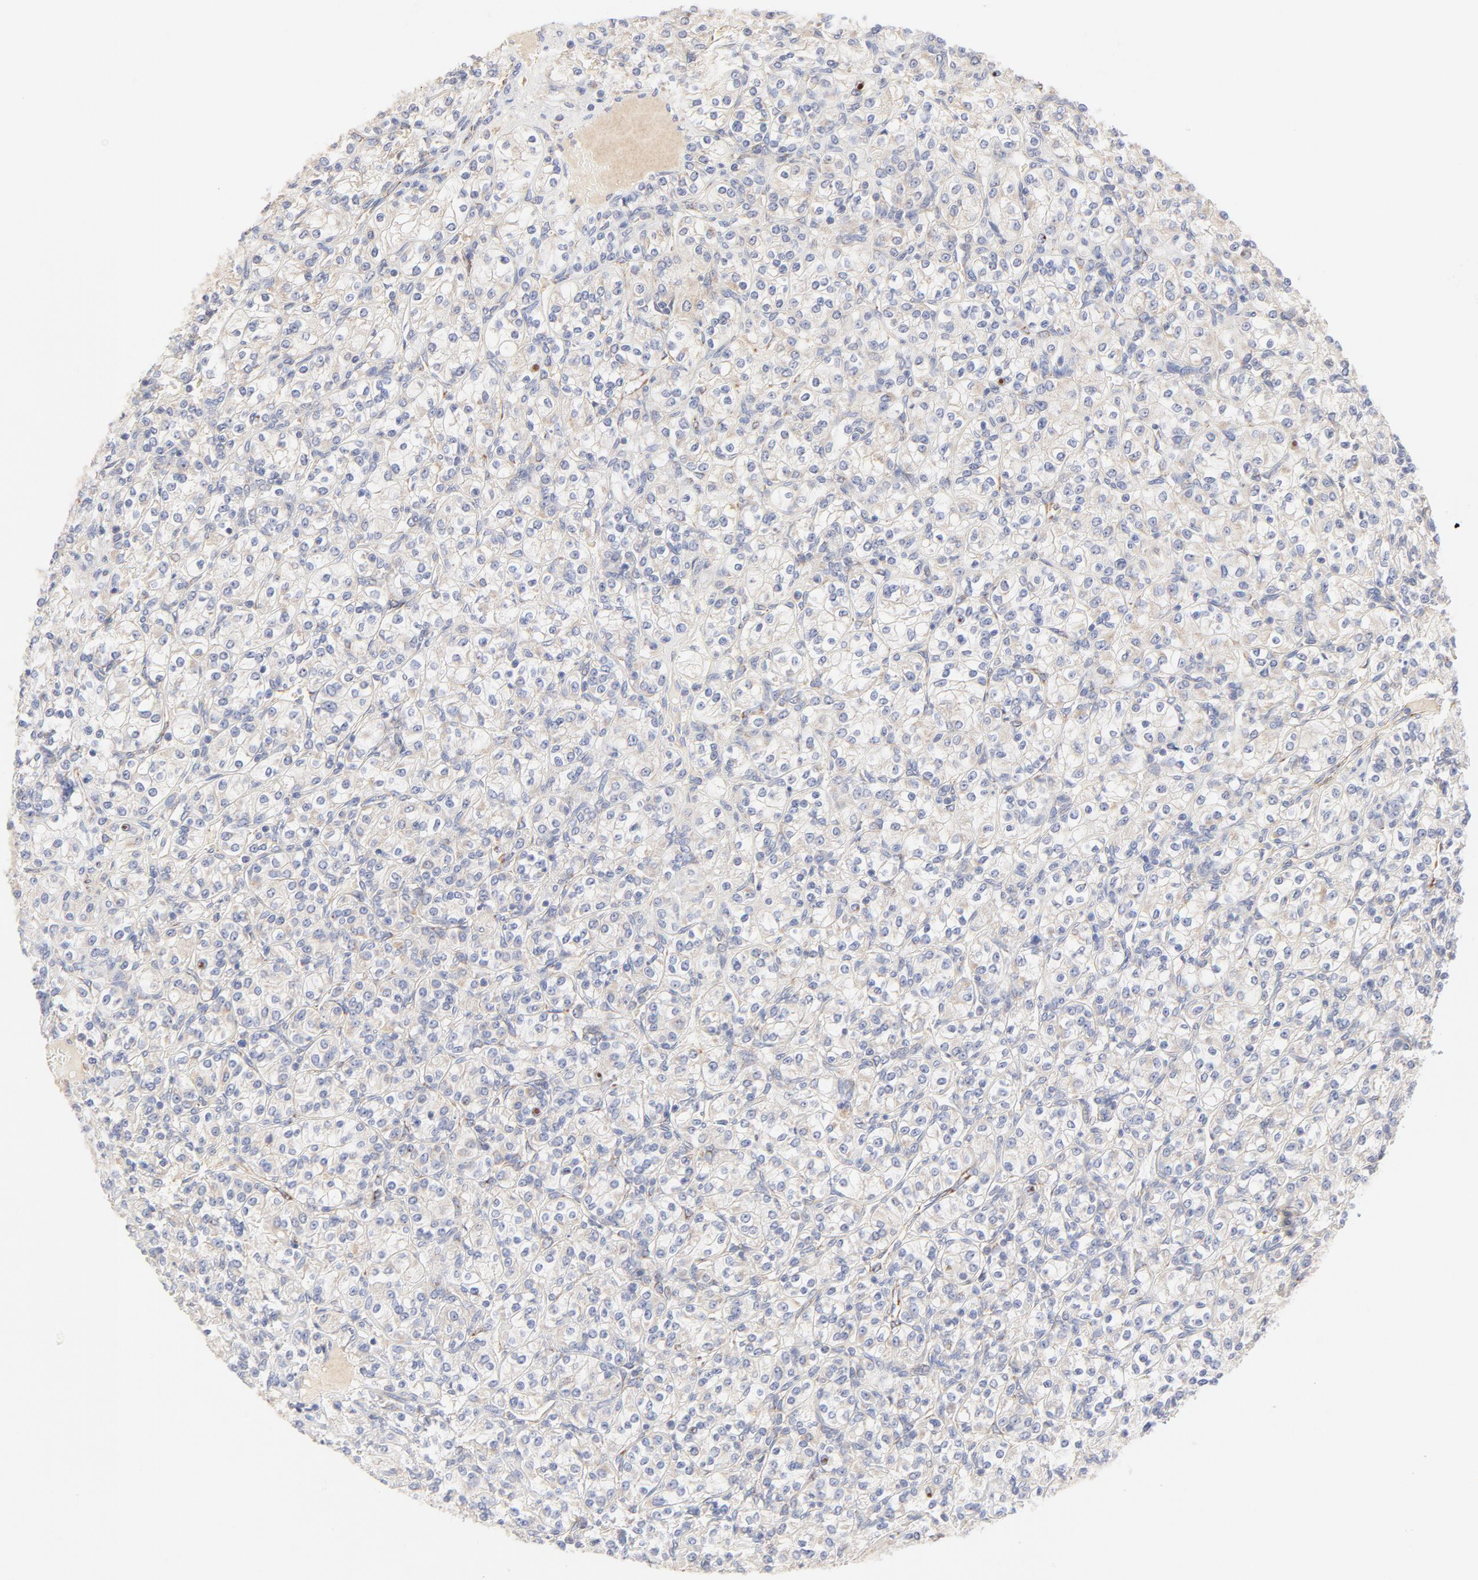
{"staining": {"intensity": "negative", "quantity": "none", "location": "none"}, "tissue": "renal cancer", "cell_type": "Tumor cells", "image_type": "cancer", "snomed": [{"axis": "morphology", "description": "Adenocarcinoma, NOS"}, {"axis": "topography", "description": "Kidney"}], "caption": "Renal cancer (adenocarcinoma) was stained to show a protein in brown. There is no significant expression in tumor cells. (DAB immunohistochemistry (IHC) with hematoxylin counter stain).", "gene": "MTERF2", "patient": {"sex": "male", "age": 77}}